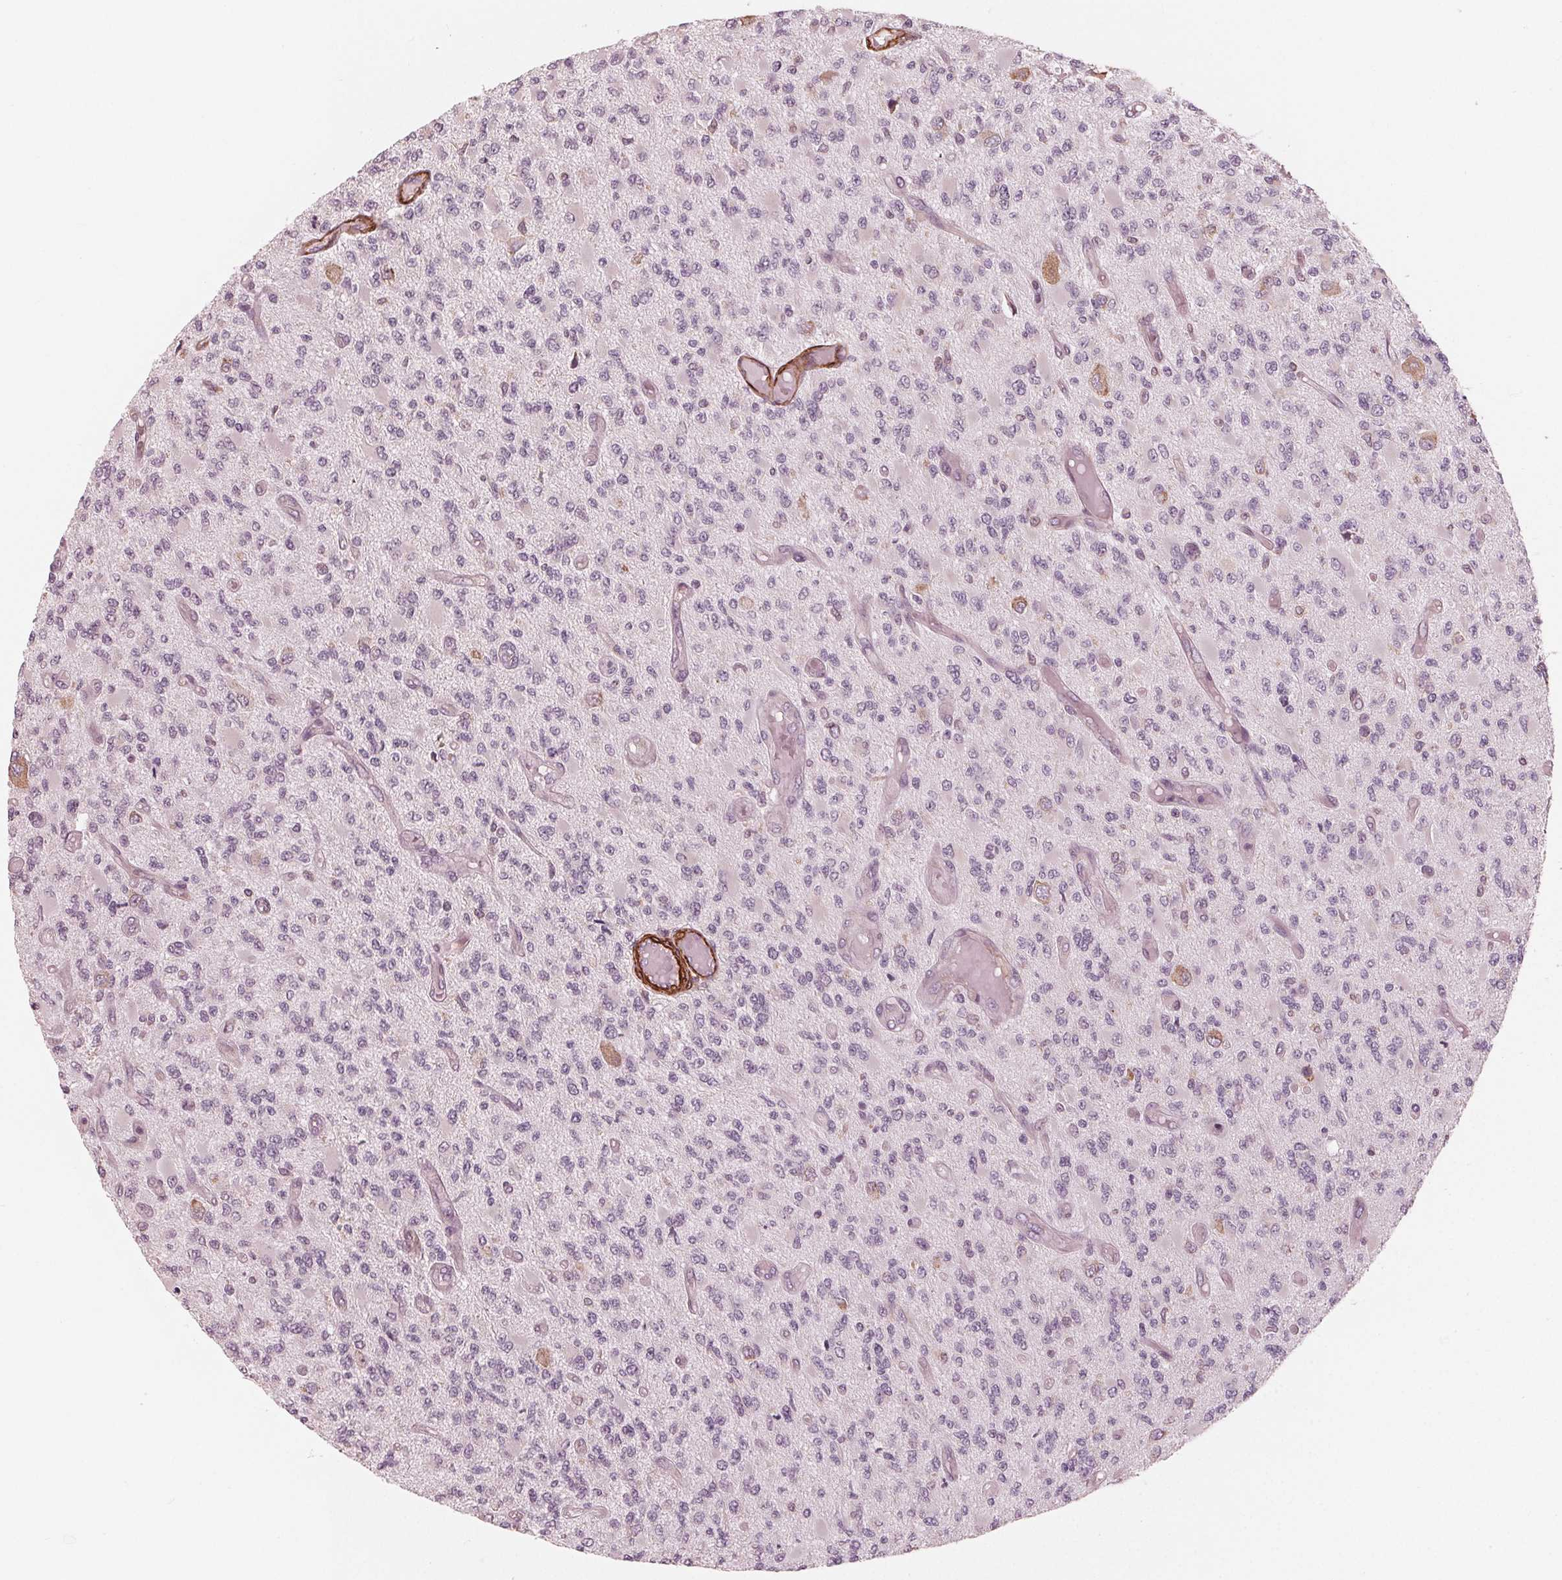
{"staining": {"intensity": "negative", "quantity": "none", "location": "none"}, "tissue": "glioma", "cell_type": "Tumor cells", "image_type": "cancer", "snomed": [{"axis": "morphology", "description": "Glioma, malignant, High grade"}, {"axis": "topography", "description": "Brain"}], "caption": "Tumor cells are negative for protein expression in human malignant high-grade glioma.", "gene": "MIER3", "patient": {"sex": "female", "age": 63}}